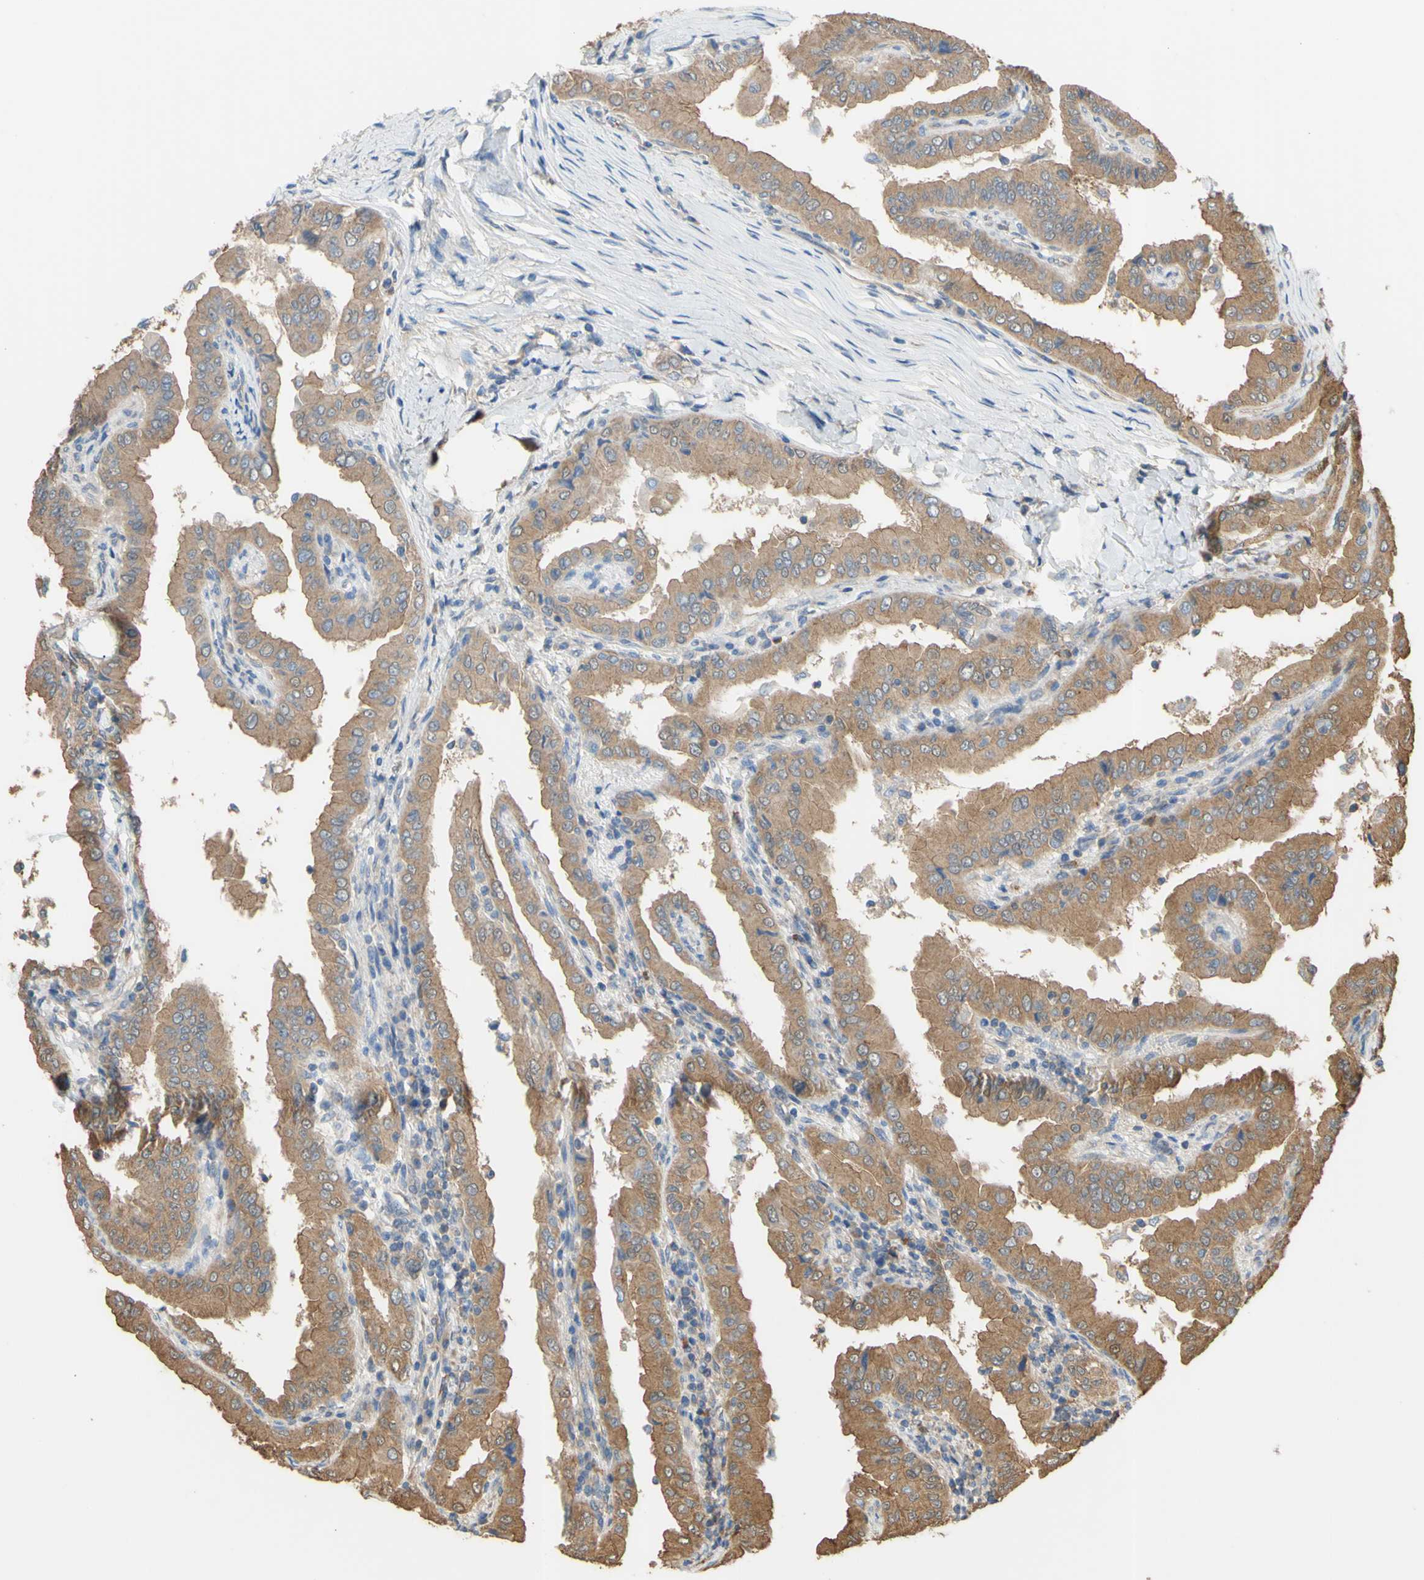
{"staining": {"intensity": "strong", "quantity": ">75%", "location": "cytoplasmic/membranous"}, "tissue": "thyroid cancer", "cell_type": "Tumor cells", "image_type": "cancer", "snomed": [{"axis": "morphology", "description": "Papillary adenocarcinoma, NOS"}, {"axis": "topography", "description": "Thyroid gland"}], "caption": "A high-resolution image shows IHC staining of papillary adenocarcinoma (thyroid), which demonstrates strong cytoplasmic/membranous expression in about >75% of tumor cells.", "gene": "CTTN", "patient": {"sex": "male", "age": 33}}